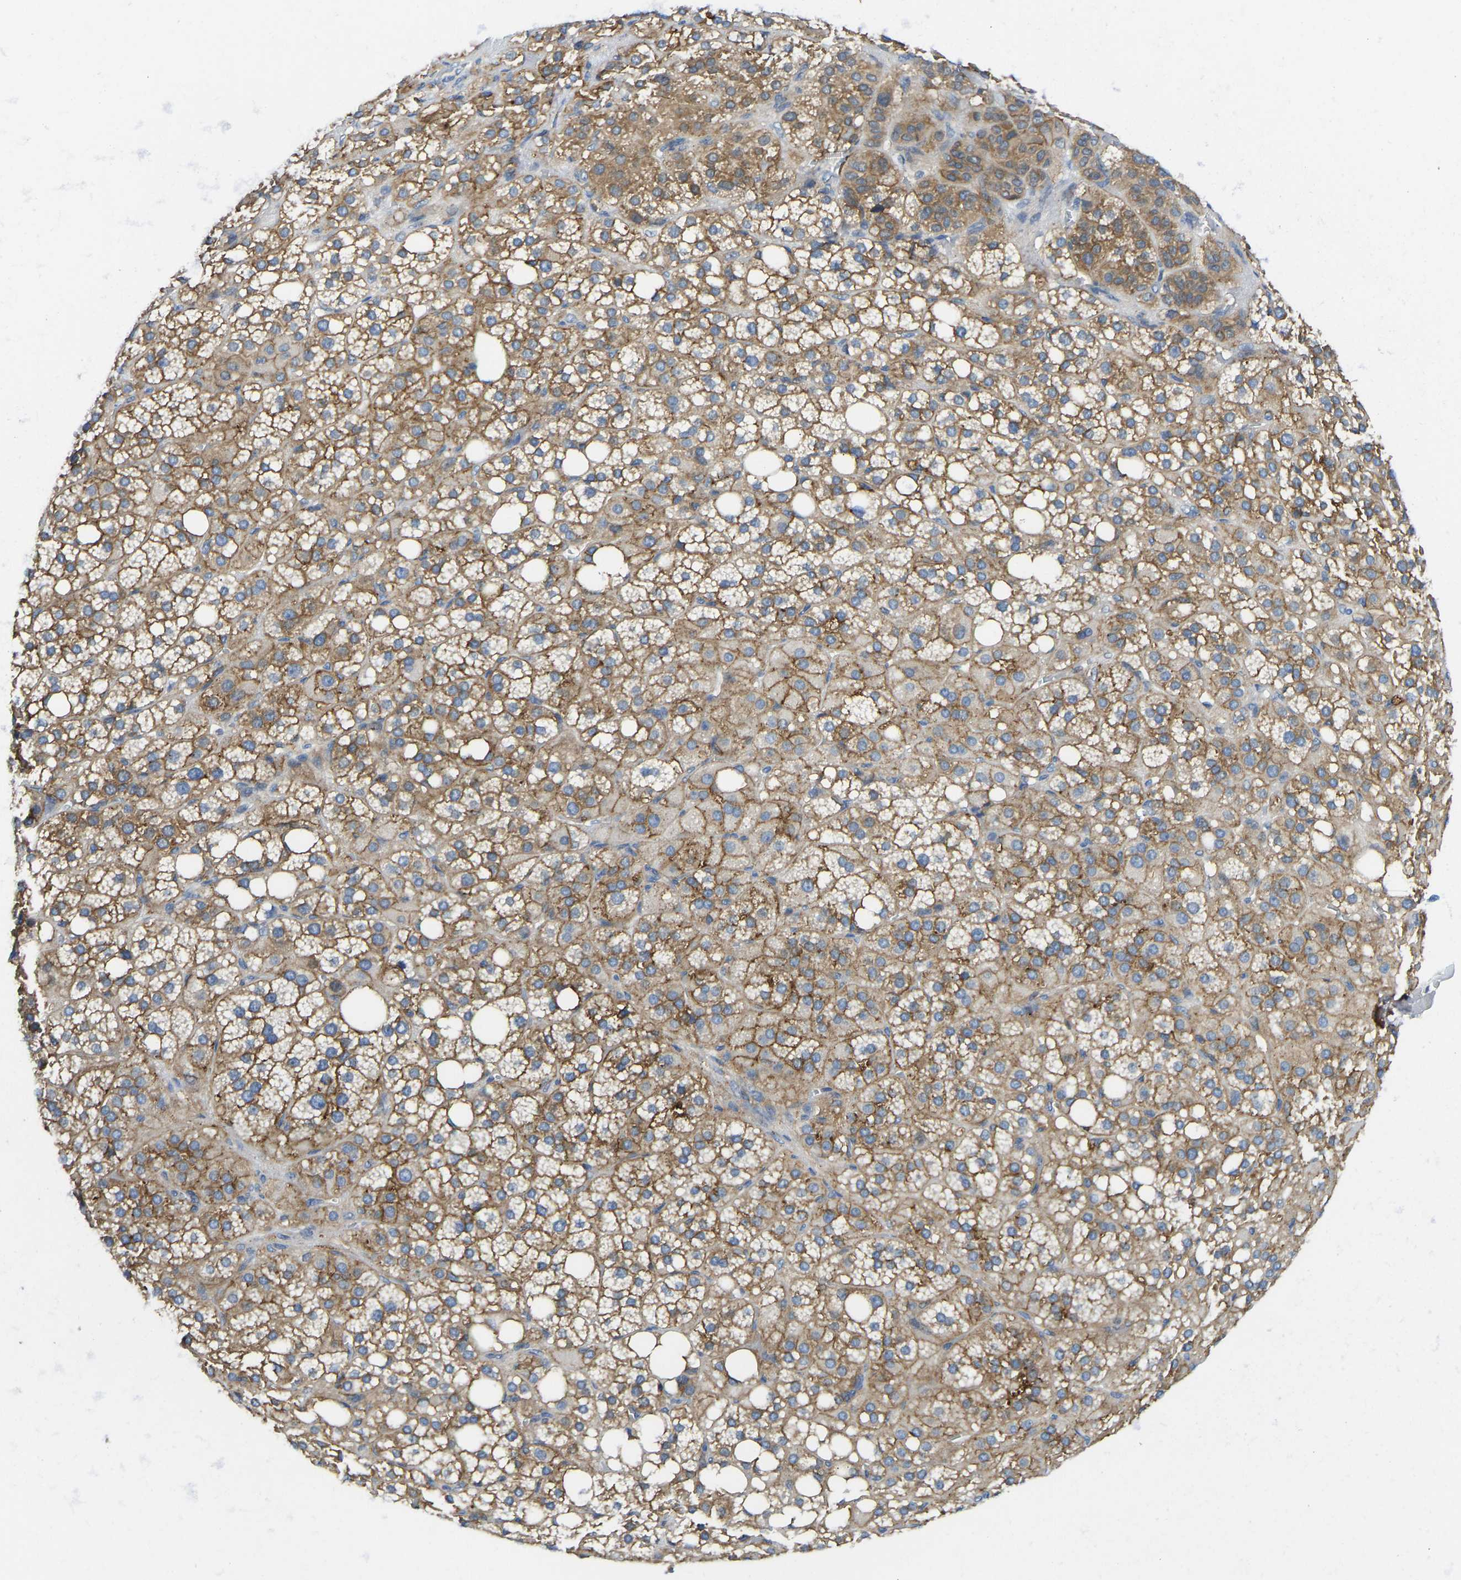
{"staining": {"intensity": "moderate", "quantity": ">75%", "location": "cytoplasmic/membranous"}, "tissue": "adrenal gland", "cell_type": "Glandular cells", "image_type": "normal", "snomed": [{"axis": "morphology", "description": "Normal tissue, NOS"}, {"axis": "topography", "description": "Adrenal gland"}], "caption": "A photomicrograph of human adrenal gland stained for a protein exhibits moderate cytoplasmic/membranous brown staining in glandular cells.", "gene": "NDRG3", "patient": {"sex": "female", "age": 59}}